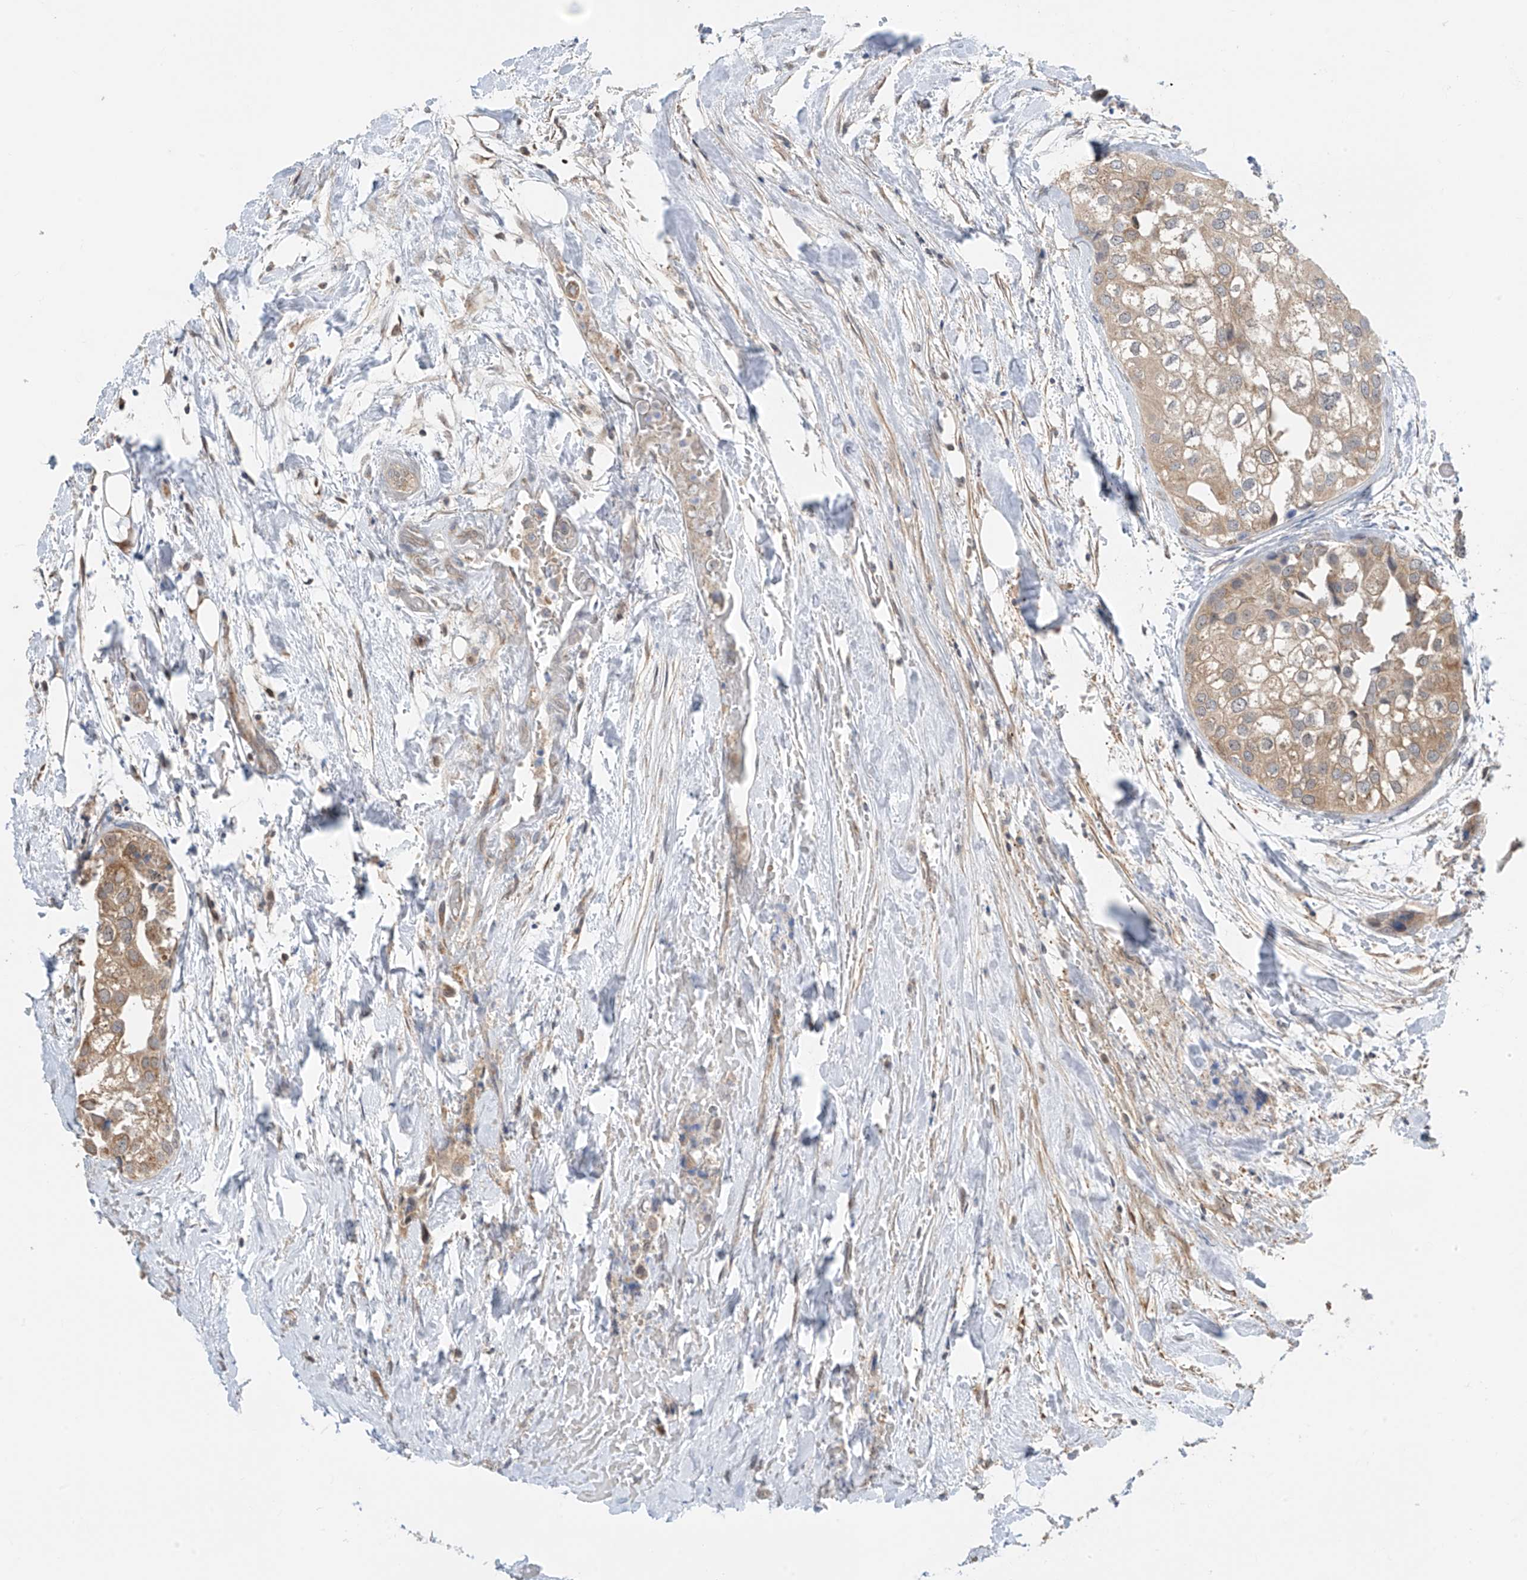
{"staining": {"intensity": "weak", "quantity": "25%-75%", "location": "cytoplasmic/membranous"}, "tissue": "urothelial cancer", "cell_type": "Tumor cells", "image_type": "cancer", "snomed": [{"axis": "morphology", "description": "Urothelial carcinoma, High grade"}, {"axis": "topography", "description": "Urinary bladder"}], "caption": "Tumor cells demonstrate low levels of weak cytoplasmic/membranous staining in approximately 25%-75% of cells in human urothelial cancer. Nuclei are stained in blue.", "gene": "TTC38", "patient": {"sex": "male", "age": 64}}